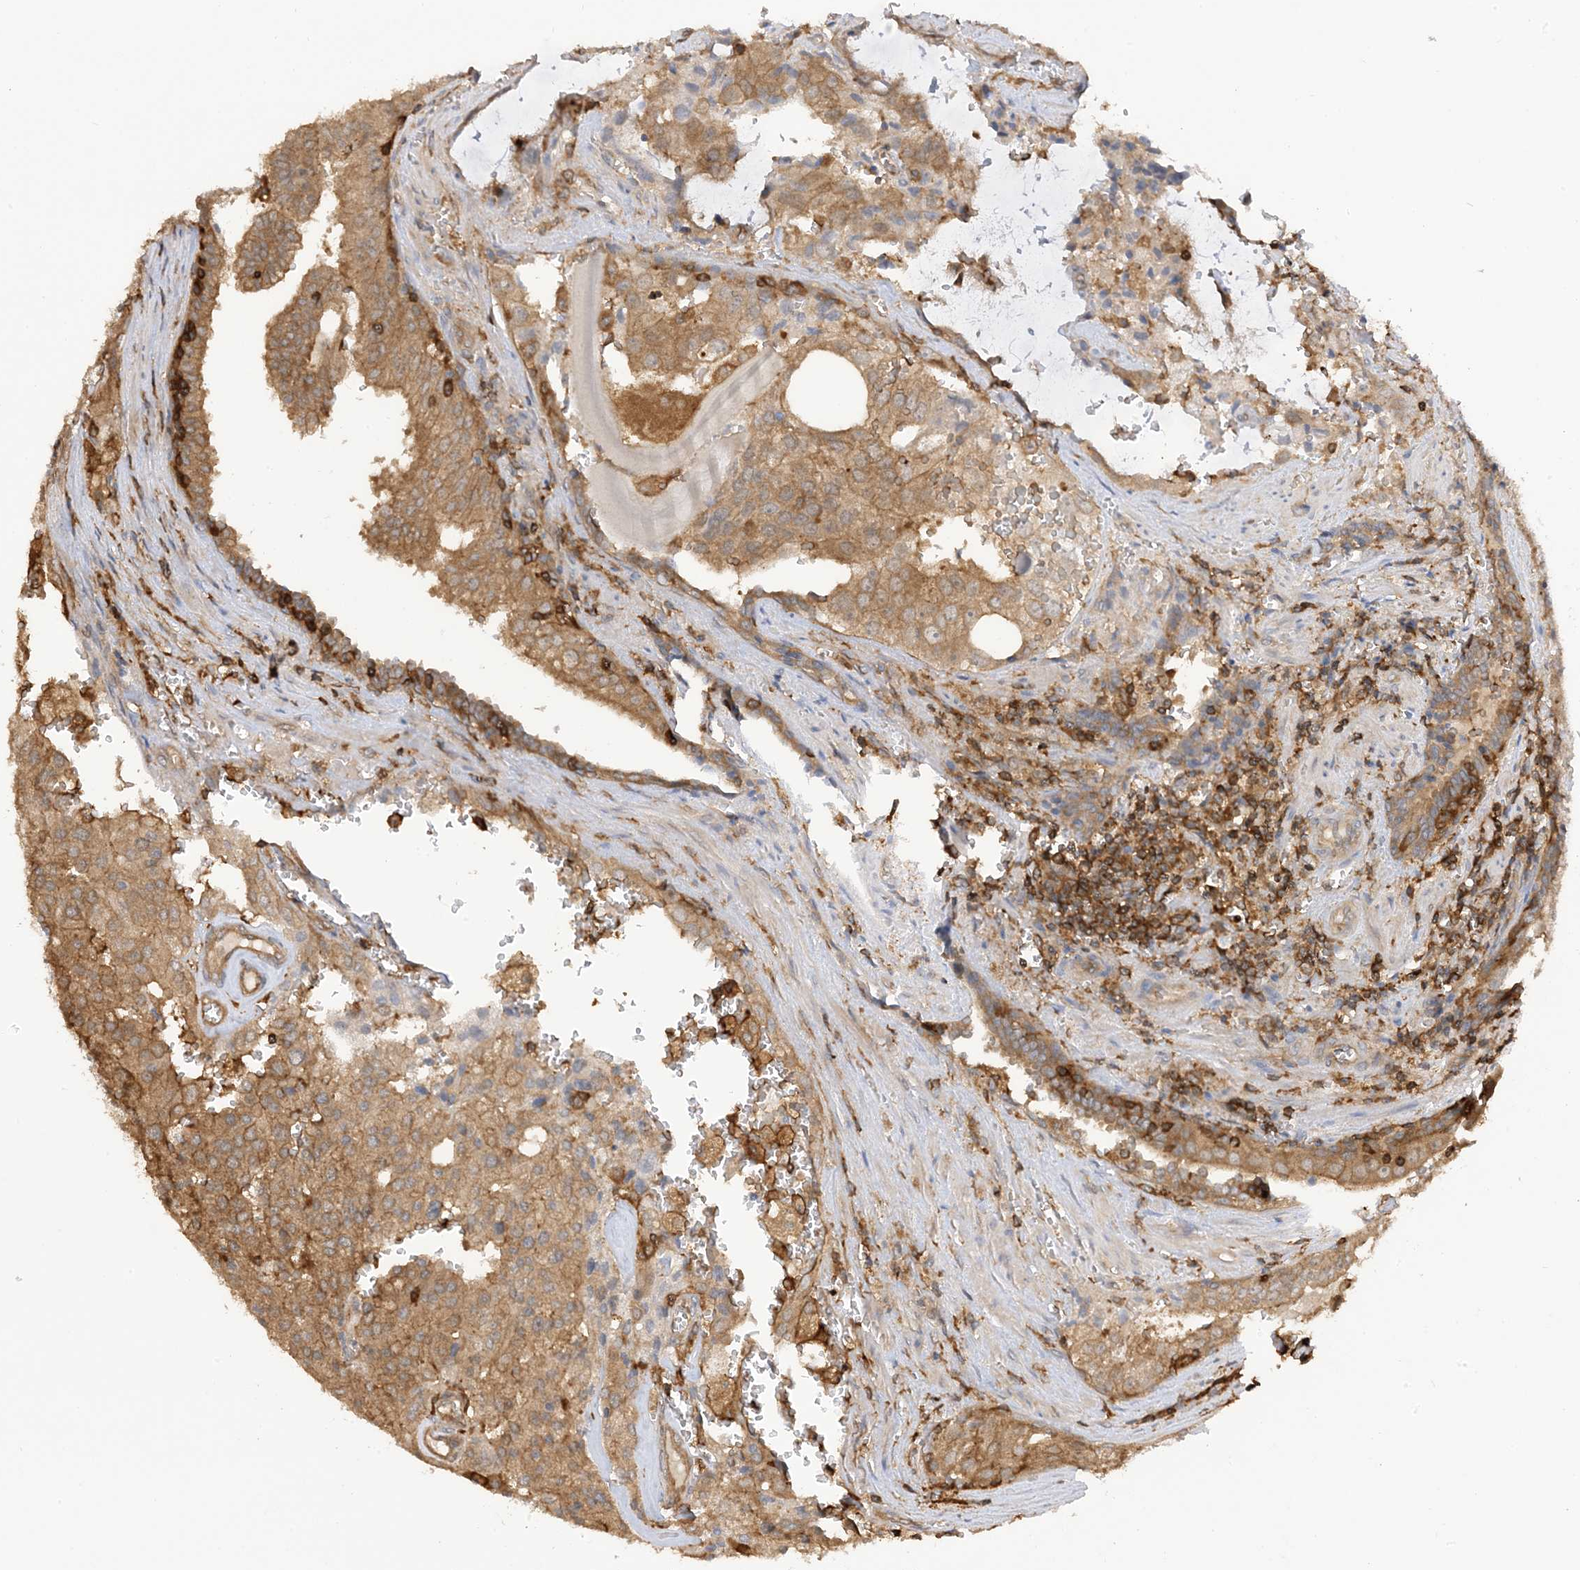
{"staining": {"intensity": "moderate", "quantity": ">75%", "location": "cytoplasmic/membranous"}, "tissue": "prostate cancer", "cell_type": "Tumor cells", "image_type": "cancer", "snomed": [{"axis": "morphology", "description": "Adenocarcinoma, High grade"}, {"axis": "topography", "description": "Prostate"}], "caption": "Immunohistochemistry (IHC) histopathology image of human prostate cancer (high-grade adenocarcinoma) stained for a protein (brown), which displays medium levels of moderate cytoplasmic/membranous staining in approximately >75% of tumor cells.", "gene": "CAPZB", "patient": {"sex": "male", "age": 68}}